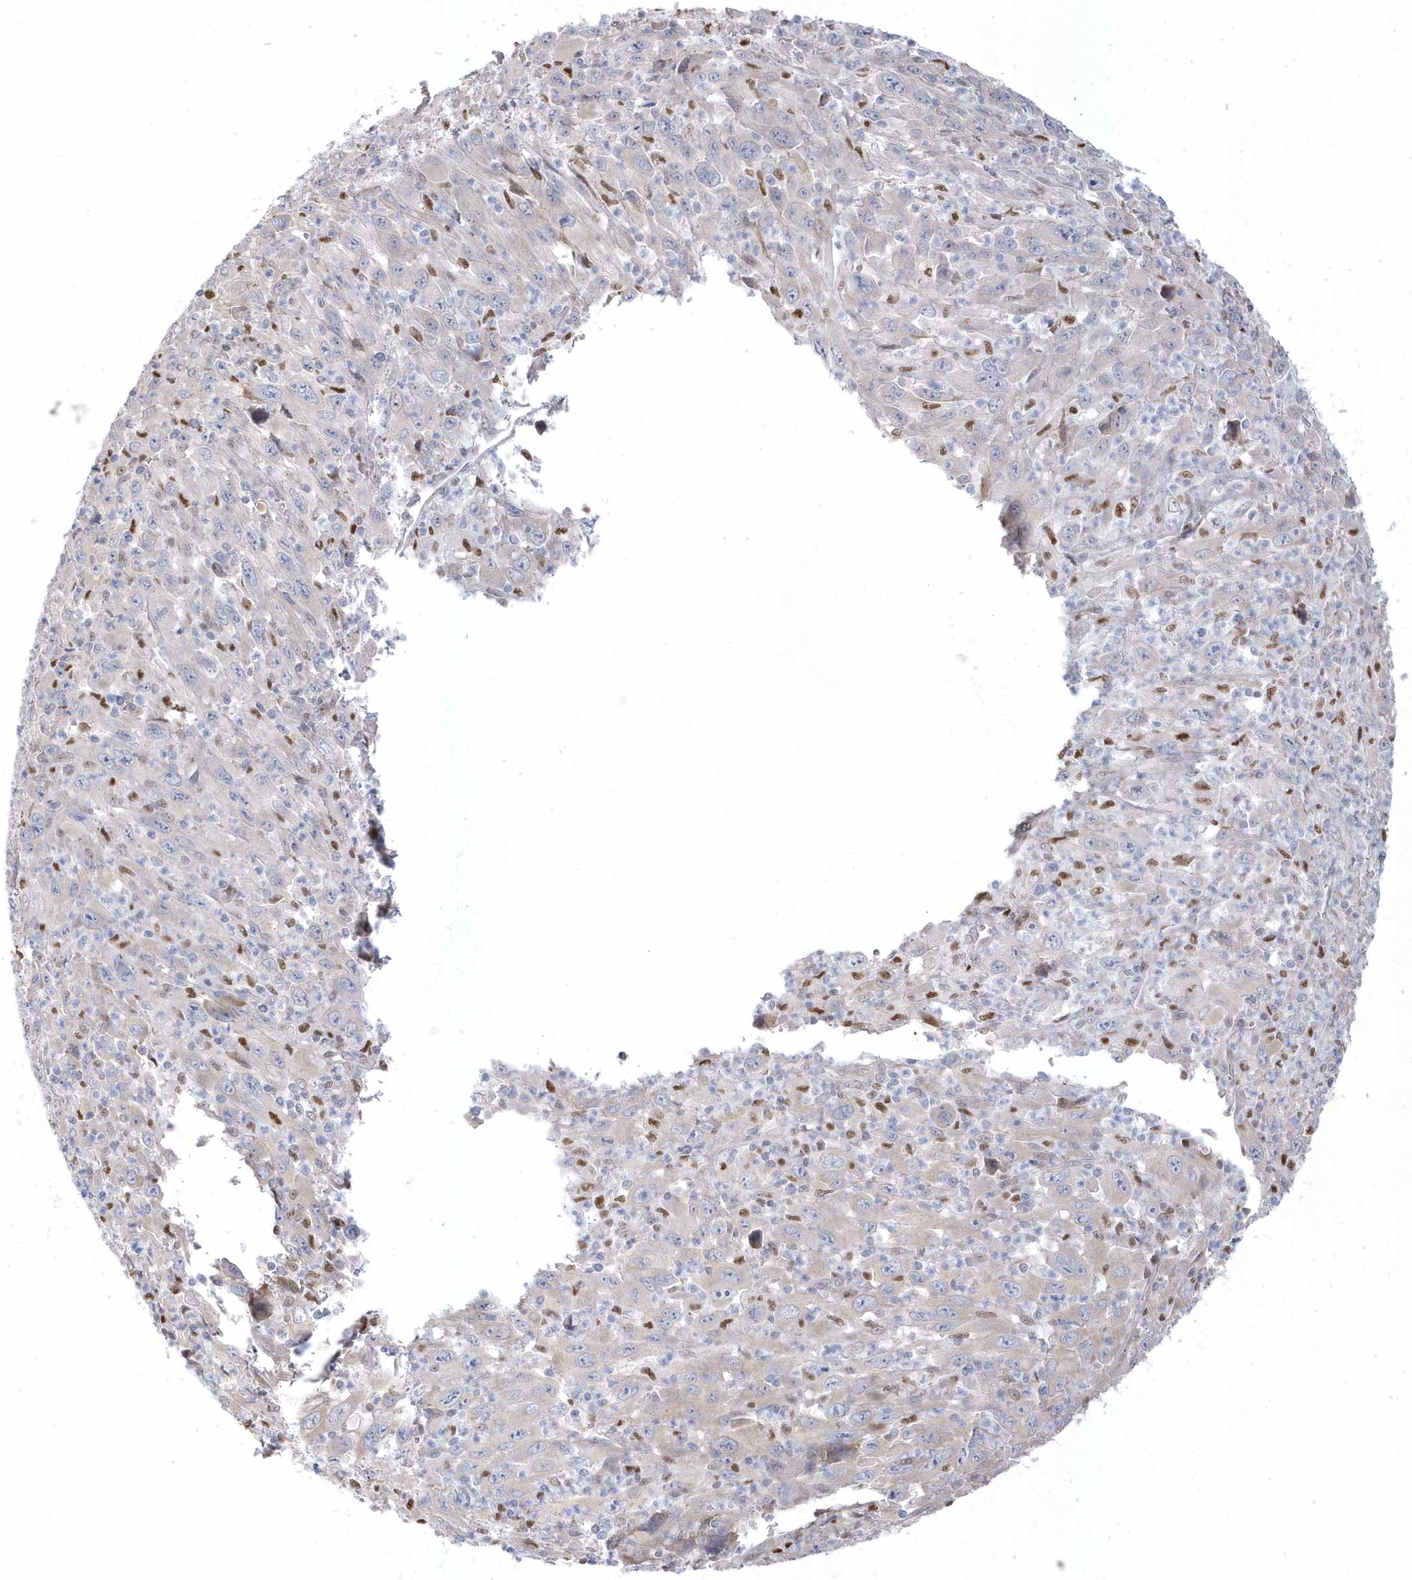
{"staining": {"intensity": "negative", "quantity": "none", "location": "none"}, "tissue": "melanoma", "cell_type": "Tumor cells", "image_type": "cancer", "snomed": [{"axis": "morphology", "description": "Malignant melanoma, Metastatic site"}, {"axis": "topography", "description": "Skin"}], "caption": "Immunohistochemistry photomicrograph of human melanoma stained for a protein (brown), which shows no staining in tumor cells.", "gene": "GTPBP6", "patient": {"sex": "female", "age": 56}}